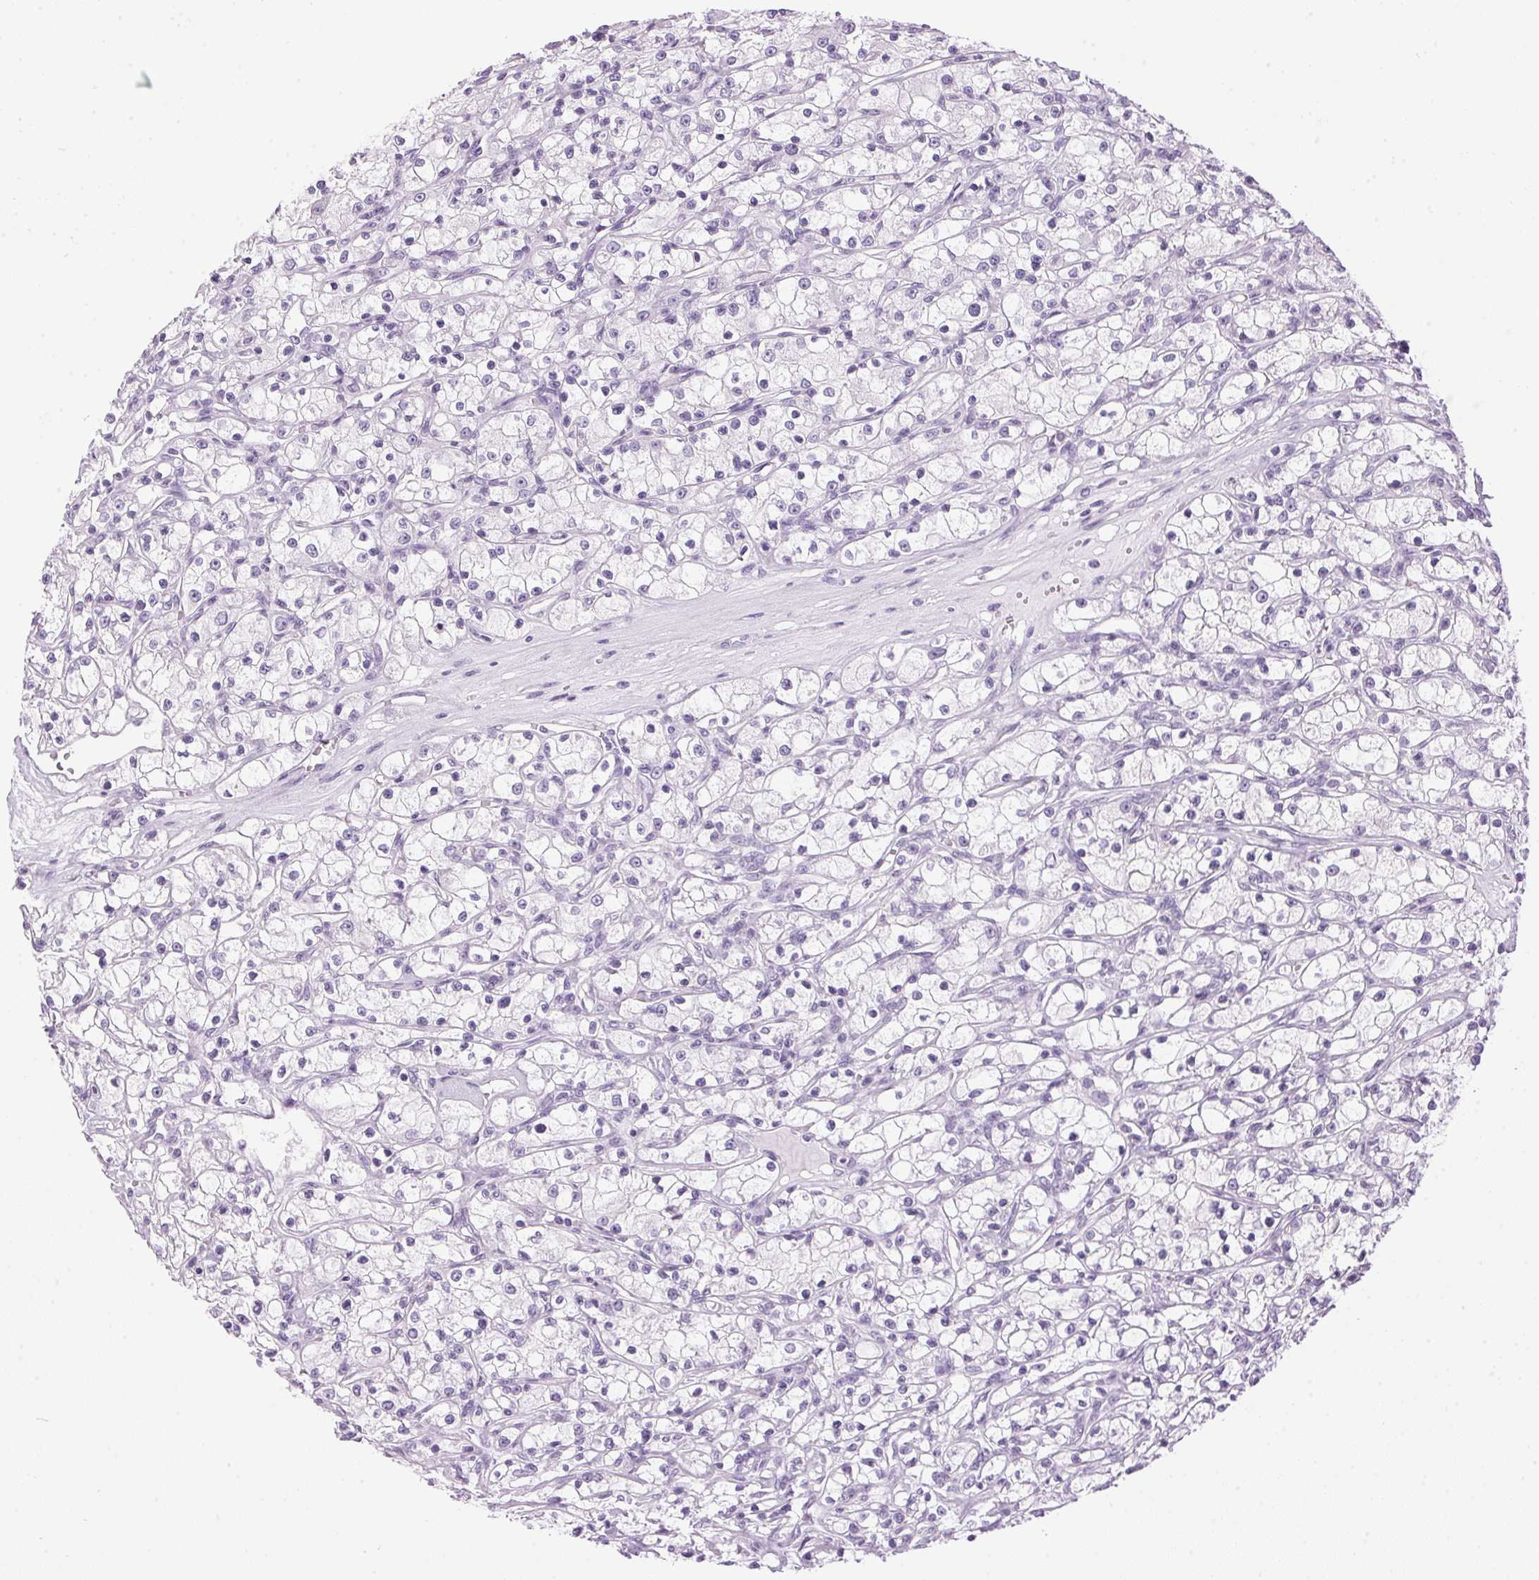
{"staining": {"intensity": "negative", "quantity": "none", "location": "none"}, "tissue": "renal cancer", "cell_type": "Tumor cells", "image_type": "cancer", "snomed": [{"axis": "morphology", "description": "Adenocarcinoma, NOS"}, {"axis": "topography", "description": "Kidney"}], "caption": "This image is of renal adenocarcinoma stained with IHC to label a protein in brown with the nuclei are counter-stained blue. There is no expression in tumor cells.", "gene": "SP7", "patient": {"sex": "female", "age": 59}}